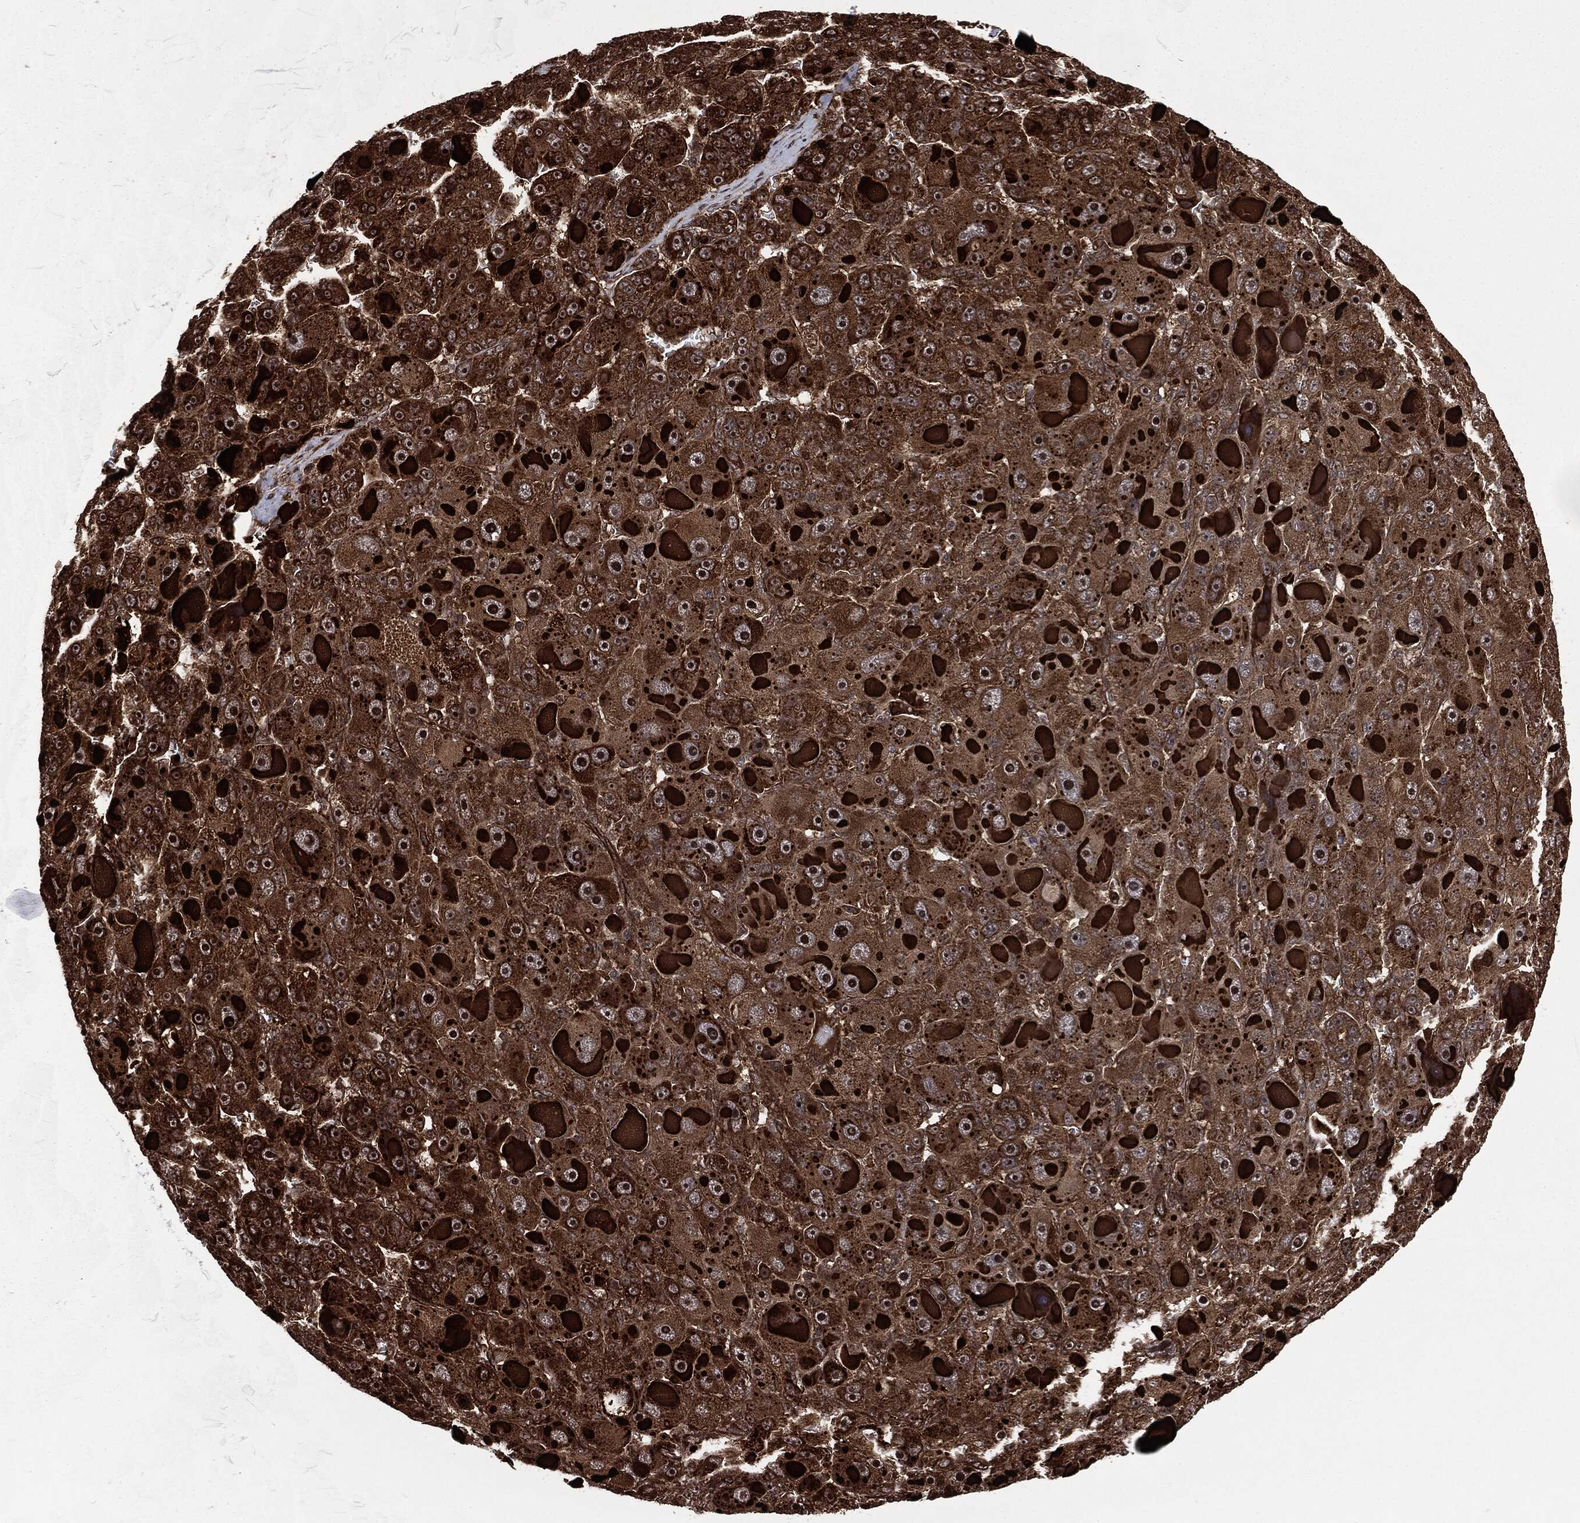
{"staining": {"intensity": "strong", "quantity": ">75%", "location": "cytoplasmic/membranous,nuclear"}, "tissue": "liver cancer", "cell_type": "Tumor cells", "image_type": "cancer", "snomed": [{"axis": "morphology", "description": "Carcinoma, Hepatocellular, NOS"}, {"axis": "topography", "description": "Liver"}], "caption": "This is an image of IHC staining of hepatocellular carcinoma (liver), which shows strong positivity in the cytoplasmic/membranous and nuclear of tumor cells.", "gene": "CARD6", "patient": {"sex": "male", "age": 76}}